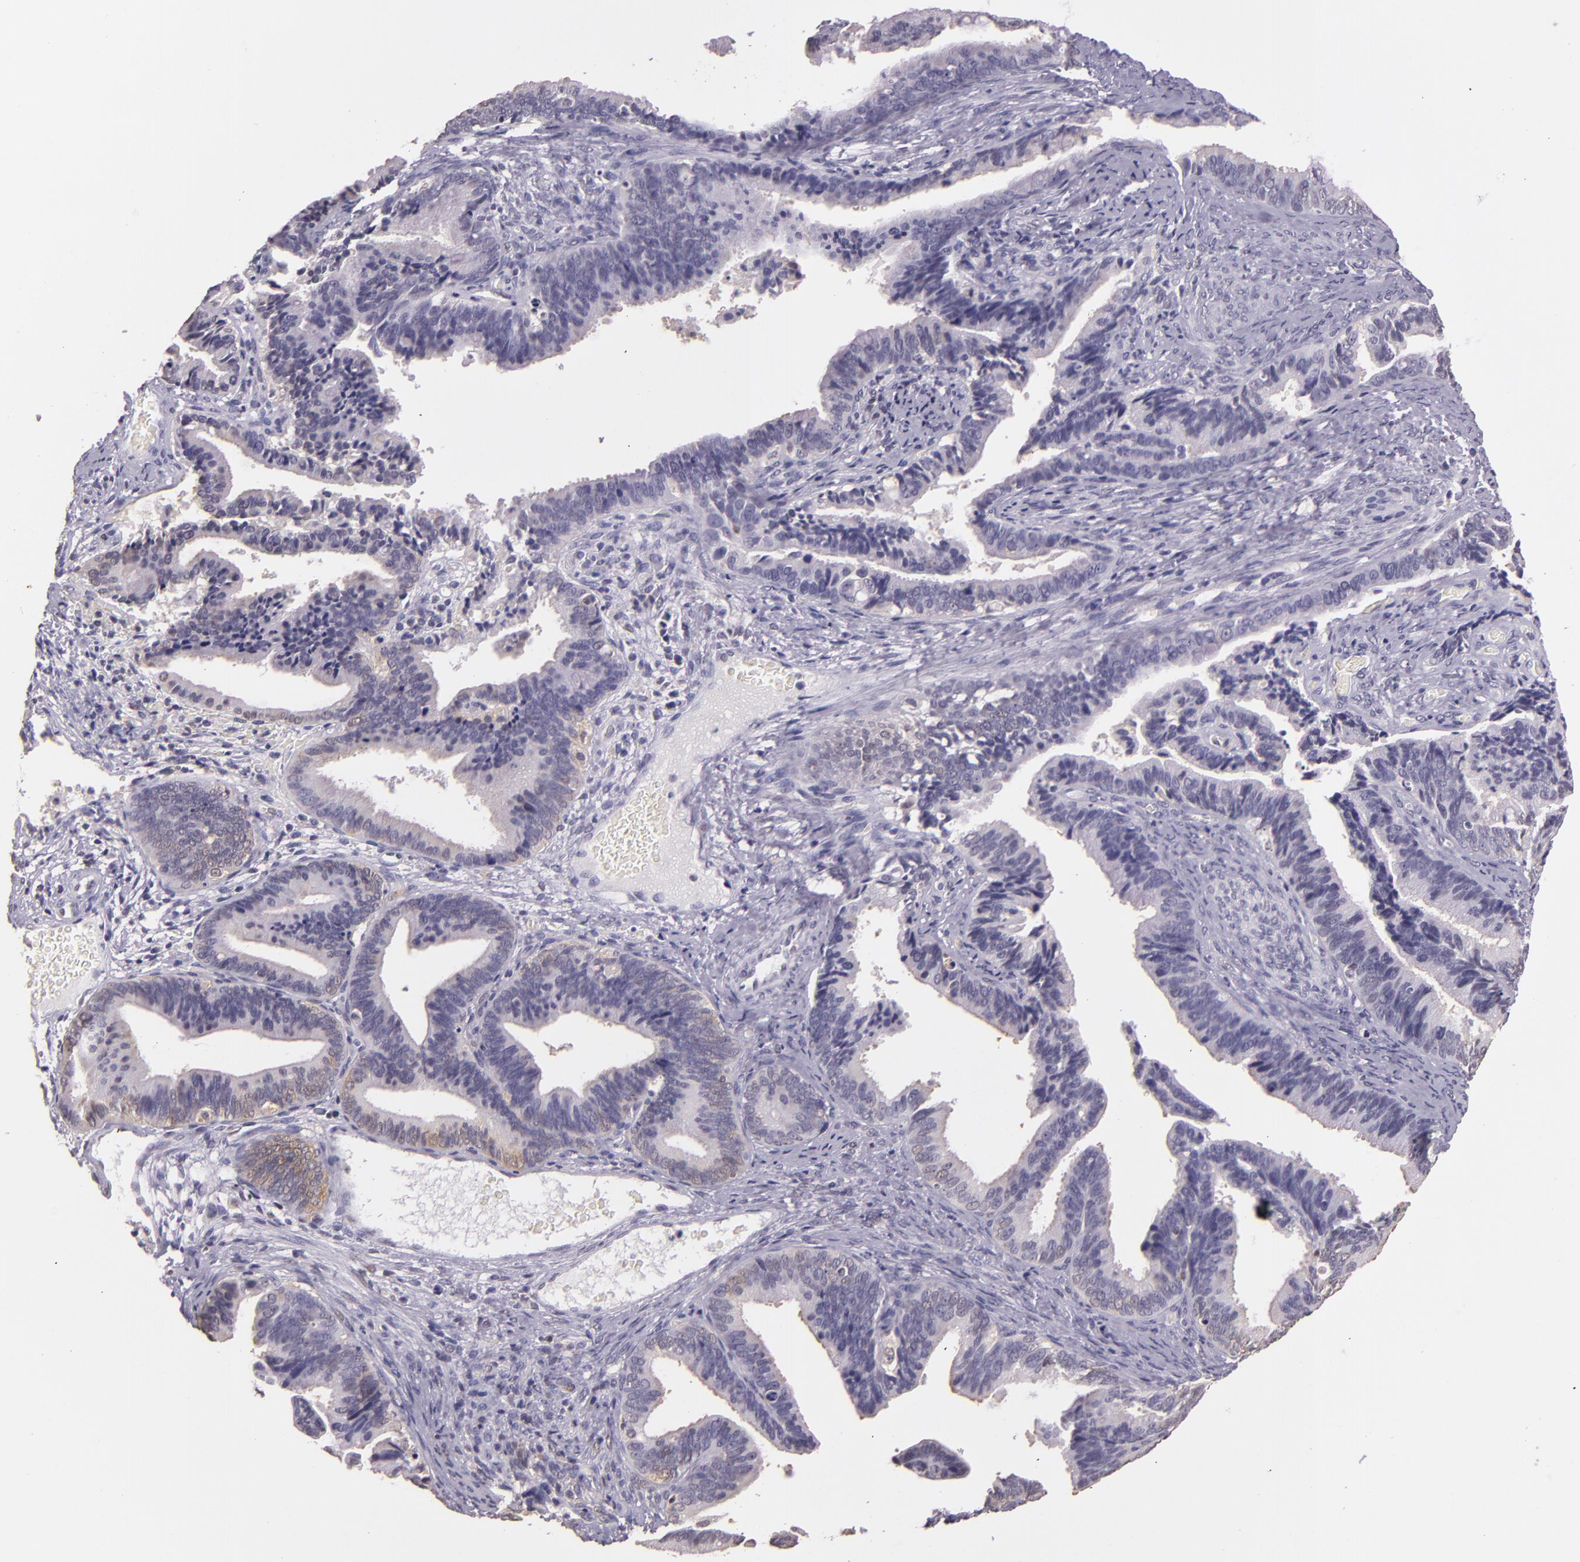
{"staining": {"intensity": "weak", "quantity": "<25%", "location": "cytoplasmic/membranous"}, "tissue": "cervical cancer", "cell_type": "Tumor cells", "image_type": "cancer", "snomed": [{"axis": "morphology", "description": "Adenocarcinoma, NOS"}, {"axis": "topography", "description": "Cervix"}], "caption": "Human cervical cancer (adenocarcinoma) stained for a protein using immunohistochemistry shows no staining in tumor cells.", "gene": "HSPA8", "patient": {"sex": "female", "age": 47}}